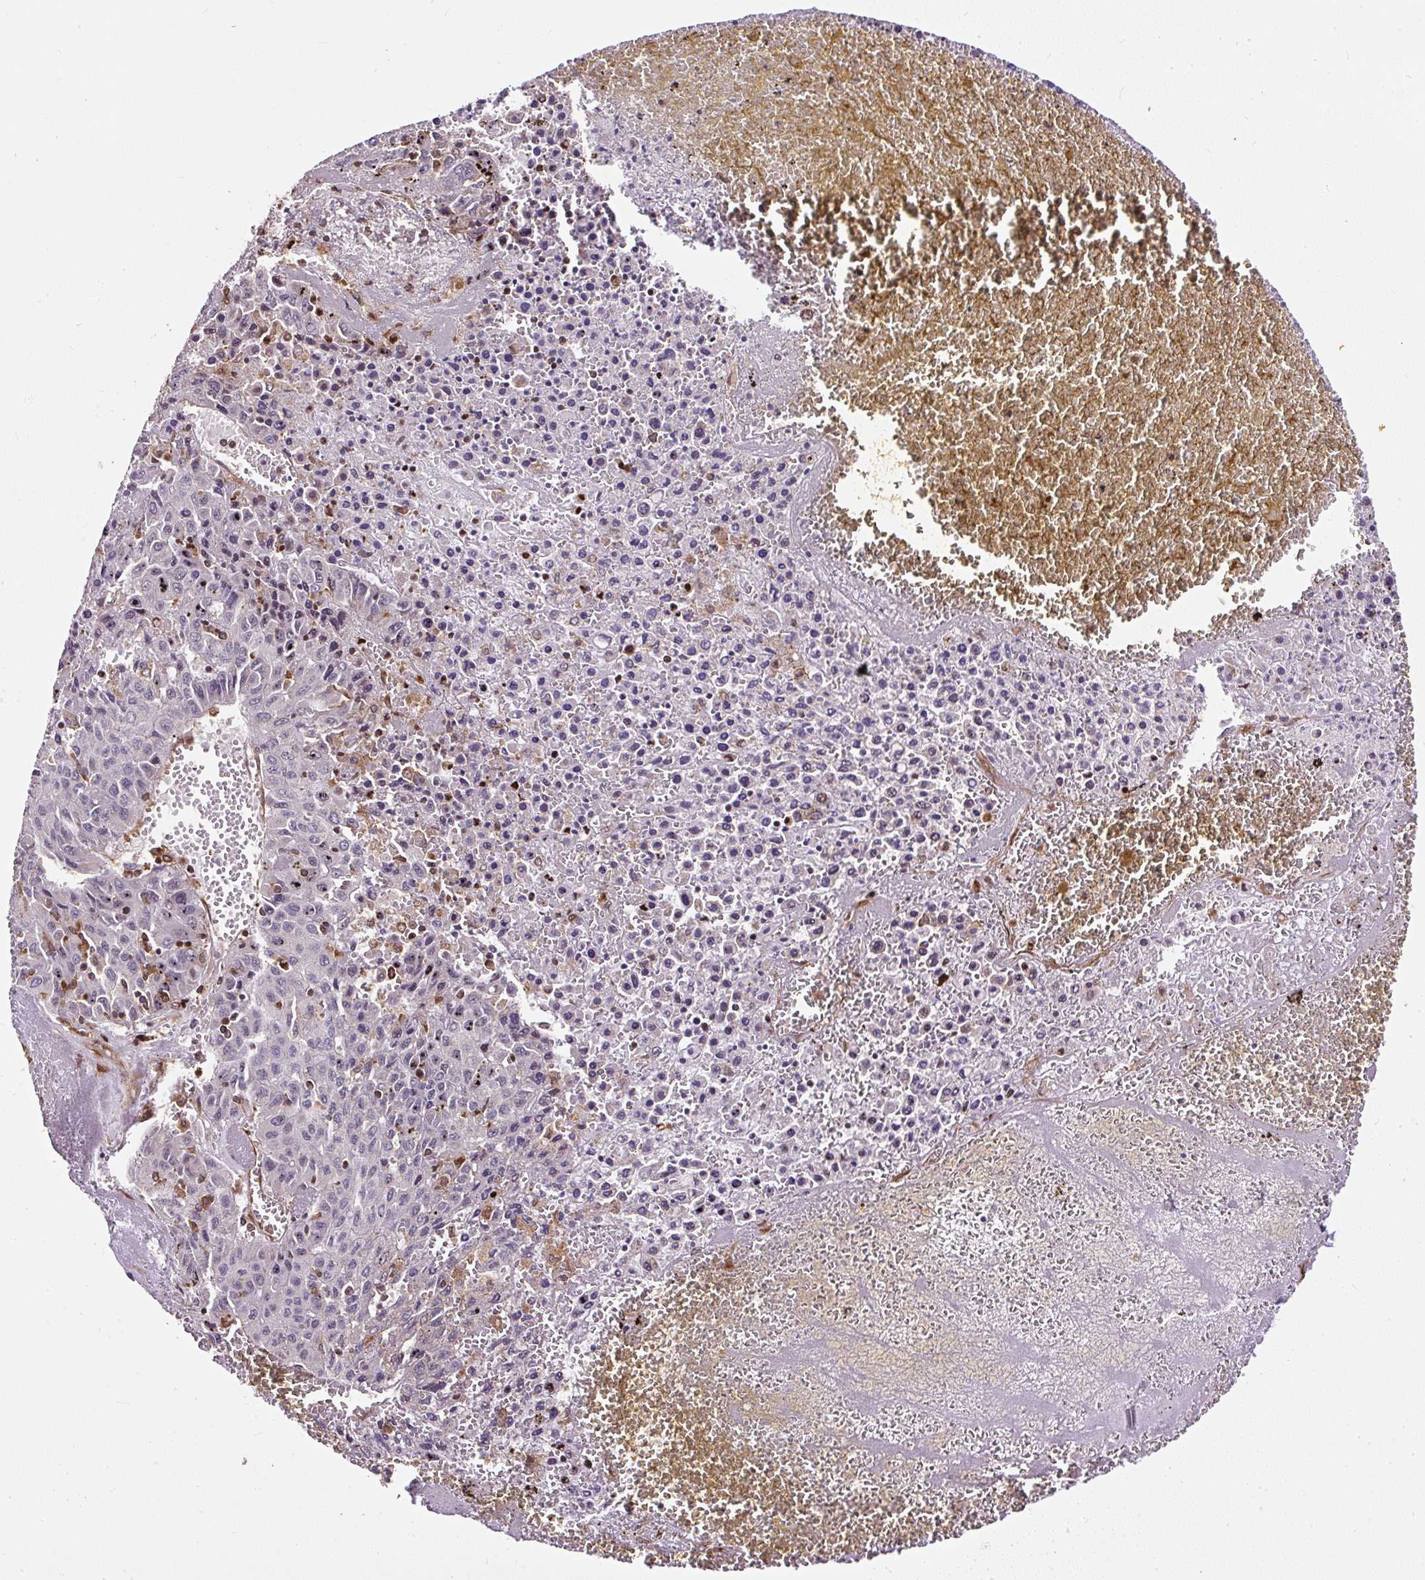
{"staining": {"intensity": "negative", "quantity": "none", "location": "none"}, "tissue": "liver cancer", "cell_type": "Tumor cells", "image_type": "cancer", "snomed": [{"axis": "morphology", "description": "Carcinoma, Hepatocellular, NOS"}, {"axis": "topography", "description": "Liver"}], "caption": "This is an immunohistochemistry image of human liver cancer. There is no expression in tumor cells.", "gene": "KDM4E", "patient": {"sex": "female", "age": 53}}